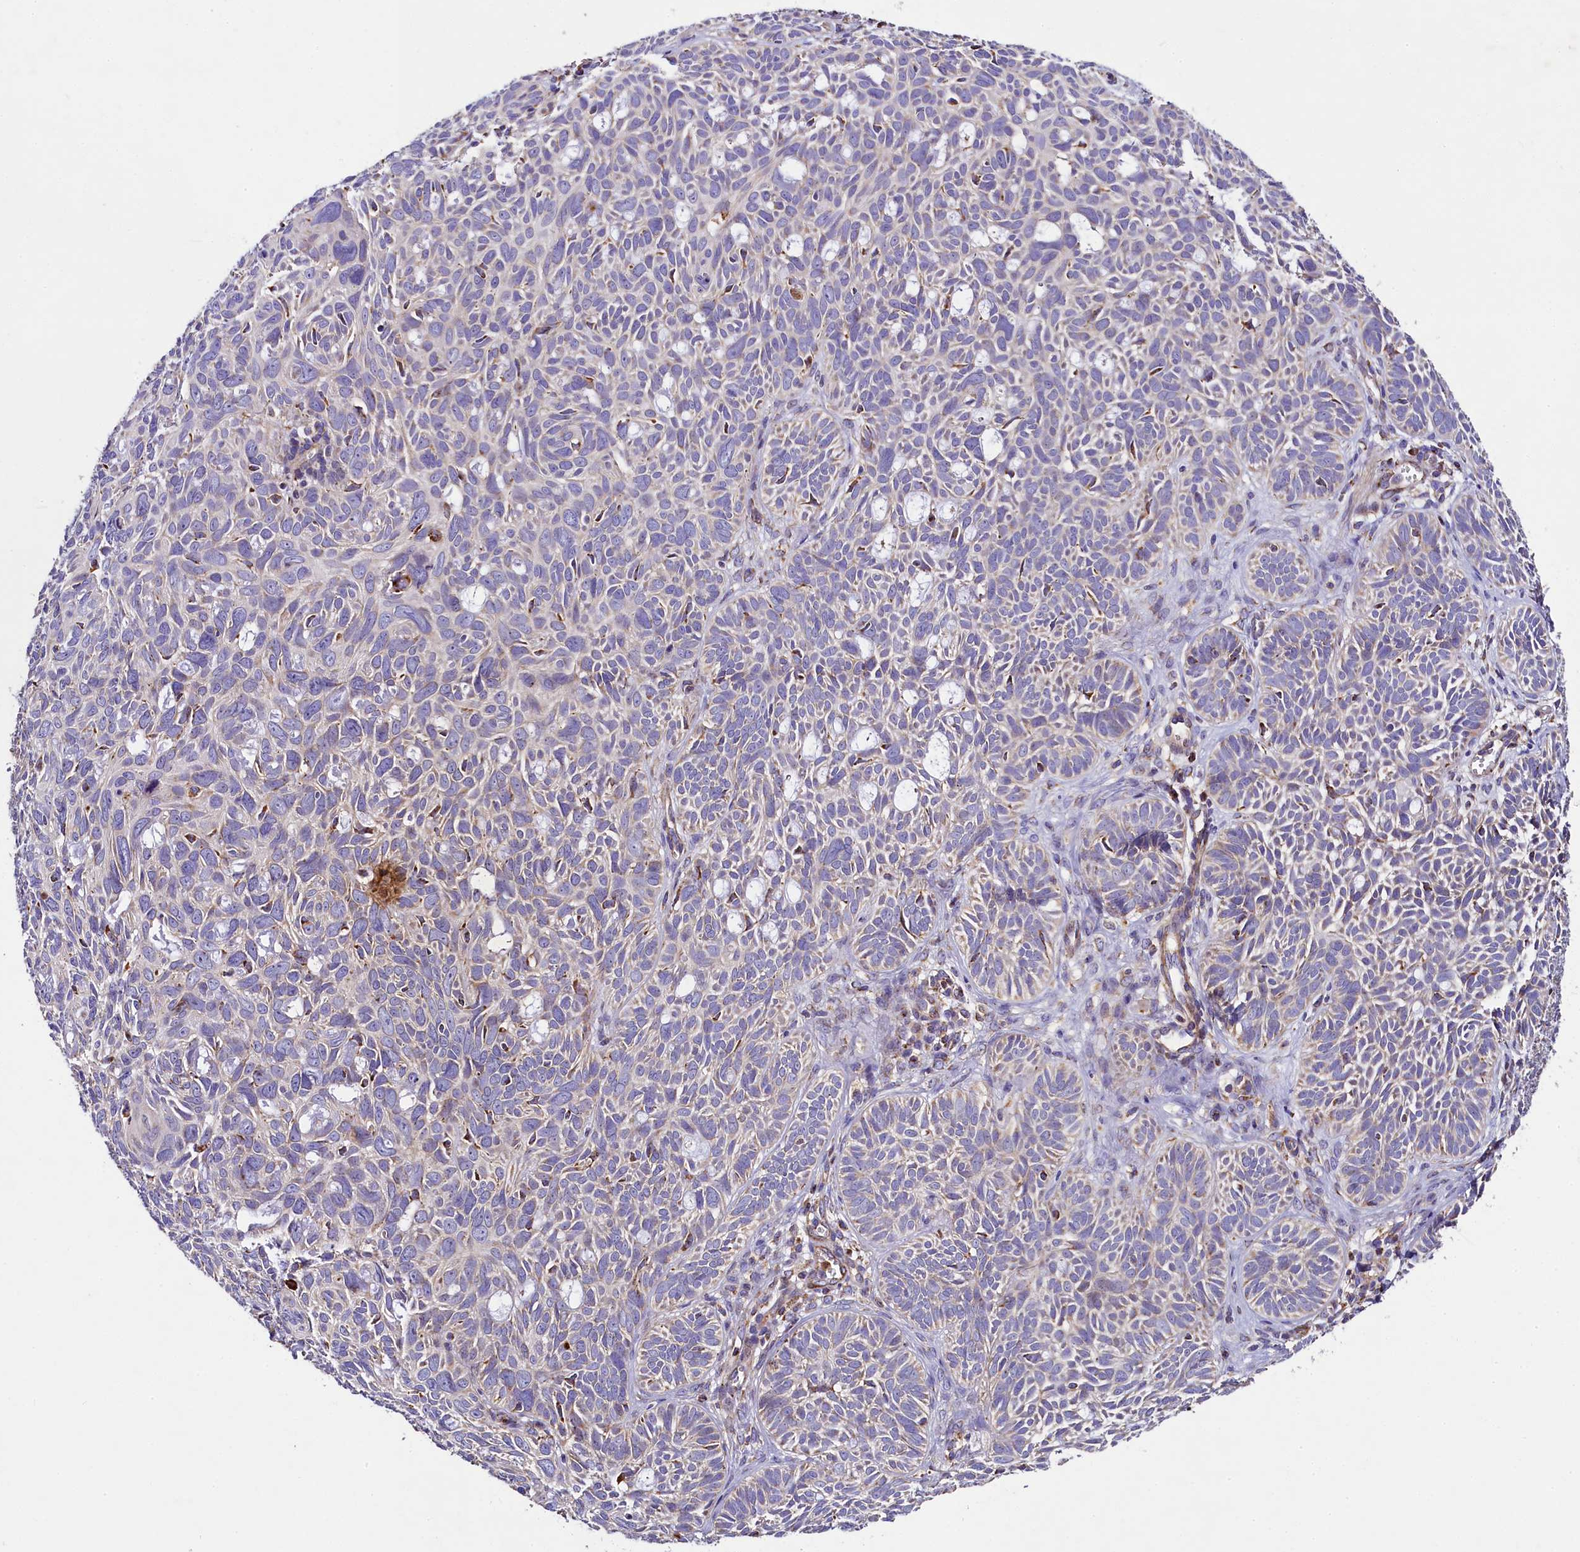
{"staining": {"intensity": "negative", "quantity": "none", "location": "none"}, "tissue": "skin cancer", "cell_type": "Tumor cells", "image_type": "cancer", "snomed": [{"axis": "morphology", "description": "Basal cell carcinoma"}, {"axis": "topography", "description": "Skin"}], "caption": "Human skin cancer (basal cell carcinoma) stained for a protein using IHC shows no staining in tumor cells.", "gene": "CLYBL", "patient": {"sex": "male", "age": 69}}